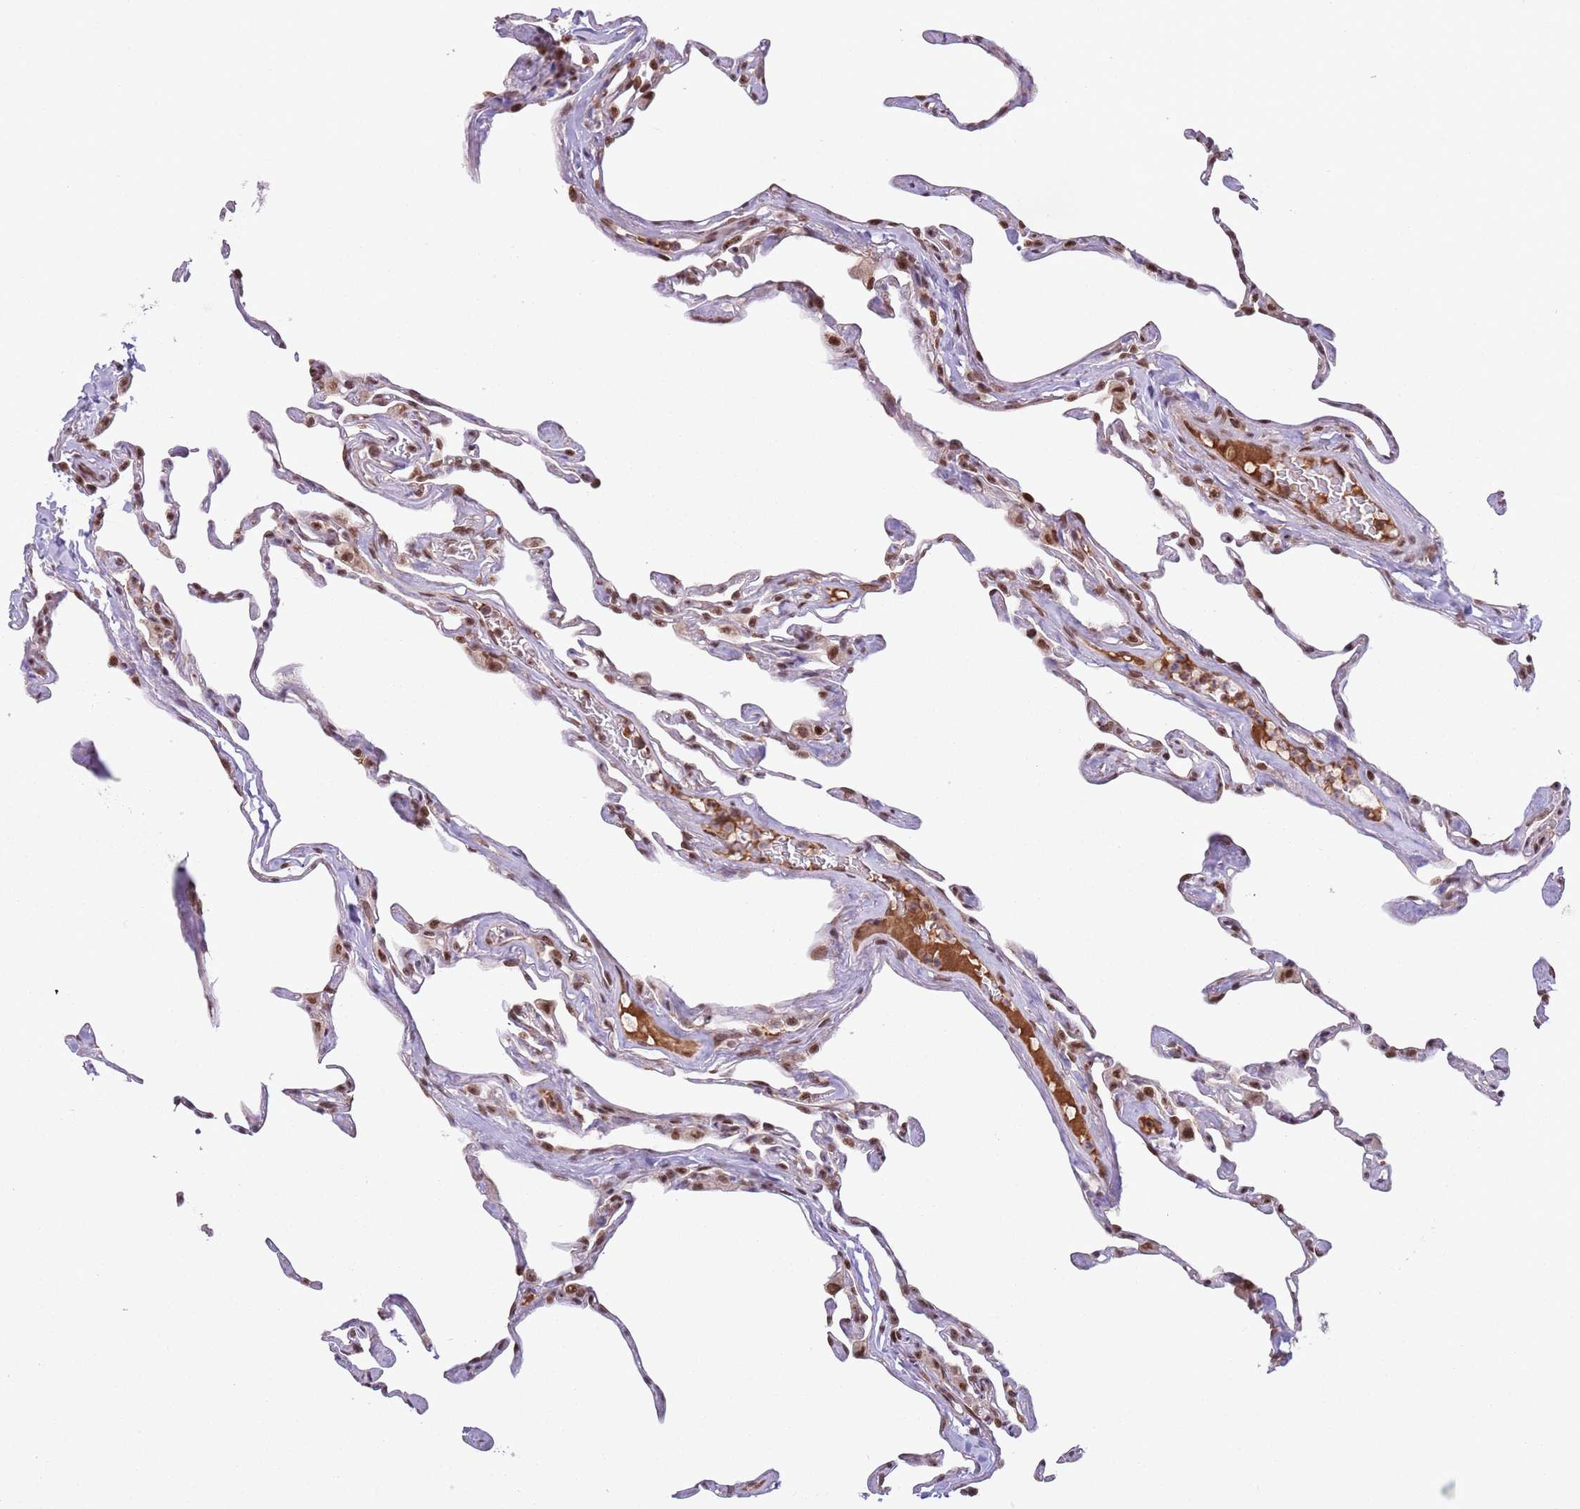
{"staining": {"intensity": "moderate", "quantity": "25%-75%", "location": "nuclear"}, "tissue": "lung", "cell_type": "Alveolar cells", "image_type": "normal", "snomed": [{"axis": "morphology", "description": "Normal tissue, NOS"}, {"axis": "topography", "description": "Lung"}], "caption": "The micrograph demonstrates immunohistochemical staining of unremarkable lung. There is moderate nuclear staining is present in approximately 25%-75% of alveolar cells.", "gene": "SIPA1L3", "patient": {"sex": "male", "age": 65}}